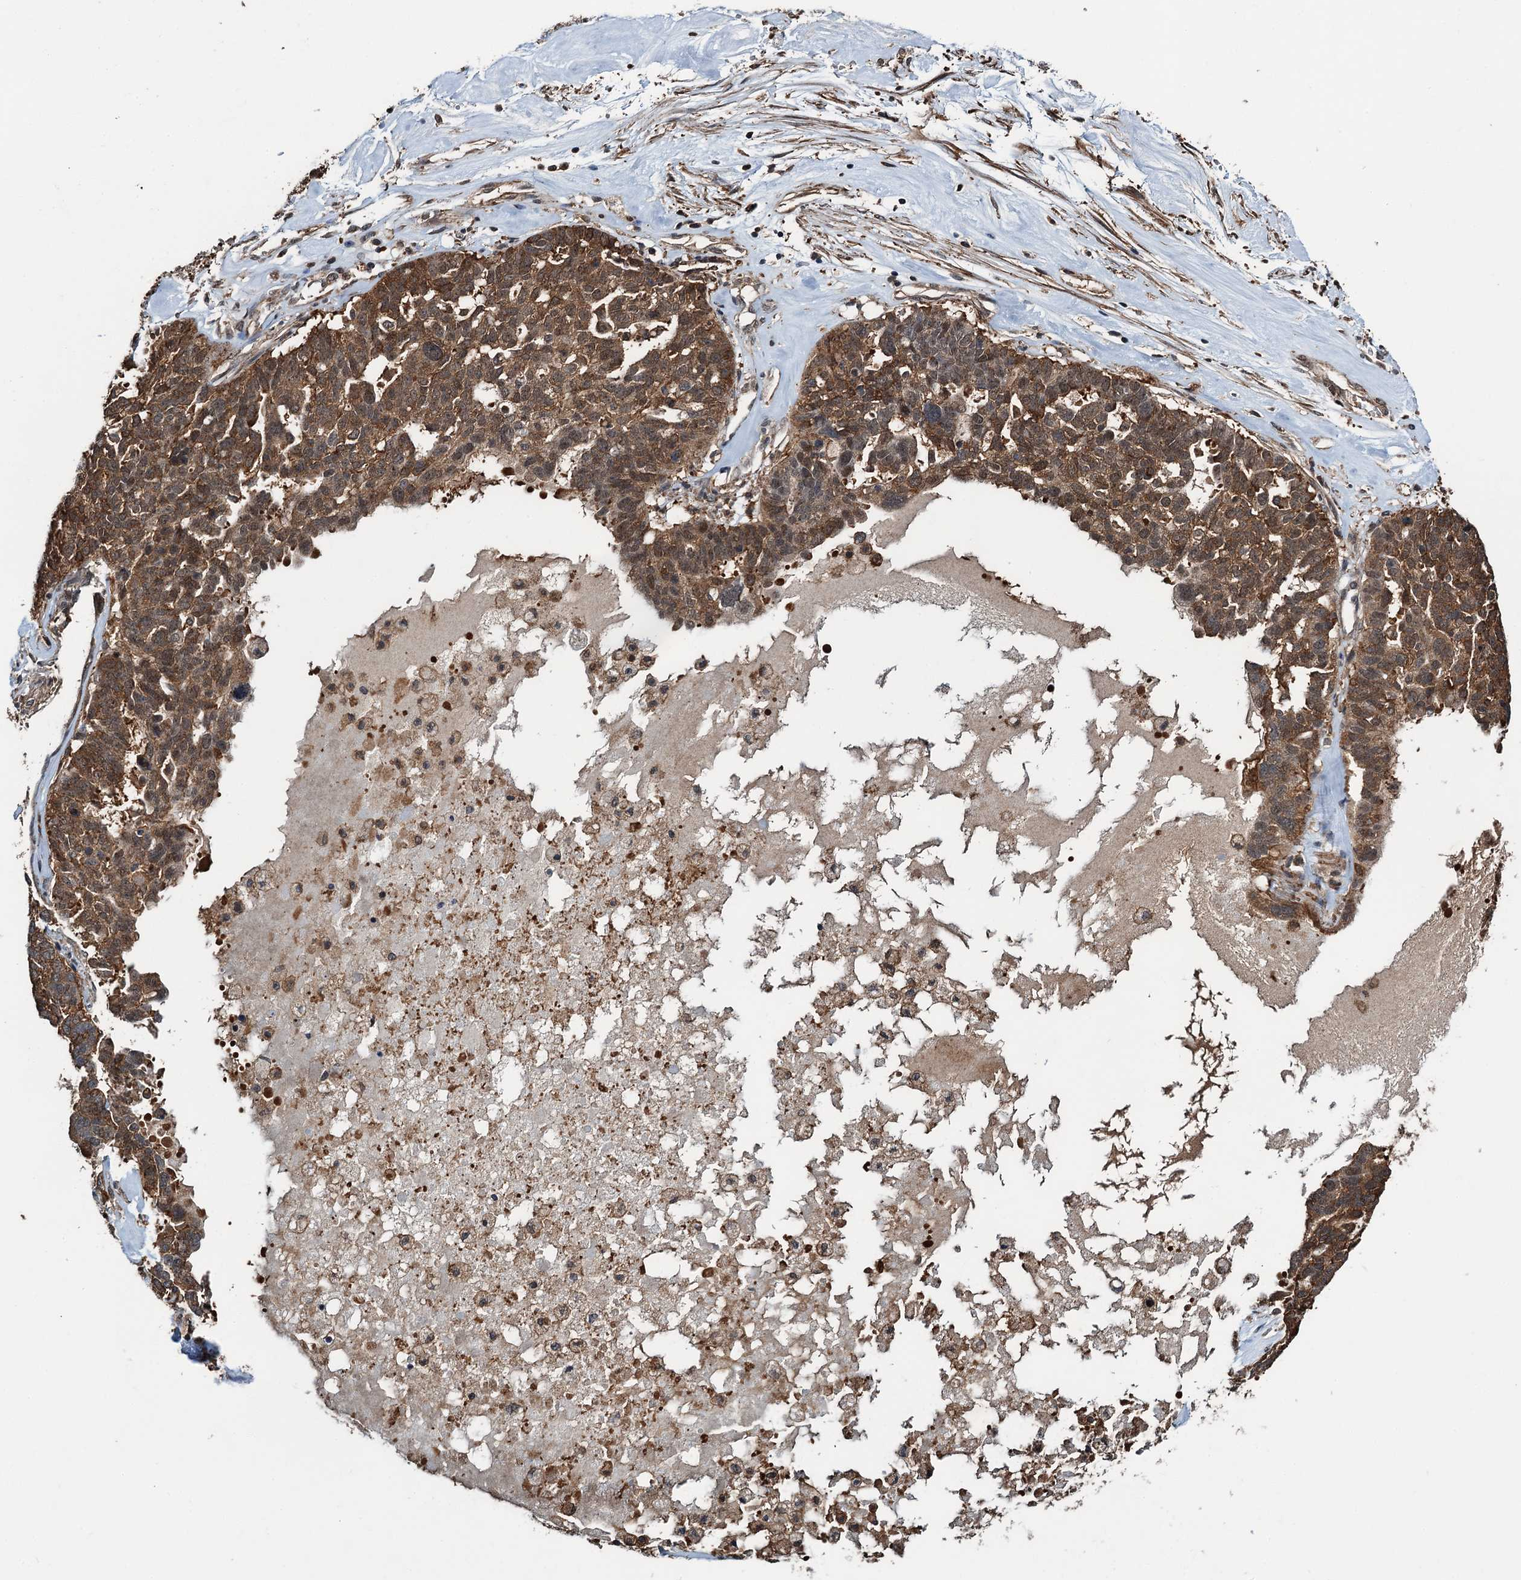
{"staining": {"intensity": "moderate", "quantity": ">75%", "location": "cytoplasmic/membranous,nuclear"}, "tissue": "ovarian cancer", "cell_type": "Tumor cells", "image_type": "cancer", "snomed": [{"axis": "morphology", "description": "Cystadenocarcinoma, serous, NOS"}, {"axis": "topography", "description": "Ovary"}], "caption": "Brown immunohistochemical staining in human ovarian cancer displays moderate cytoplasmic/membranous and nuclear positivity in approximately >75% of tumor cells.", "gene": "WHAMM", "patient": {"sex": "female", "age": 59}}